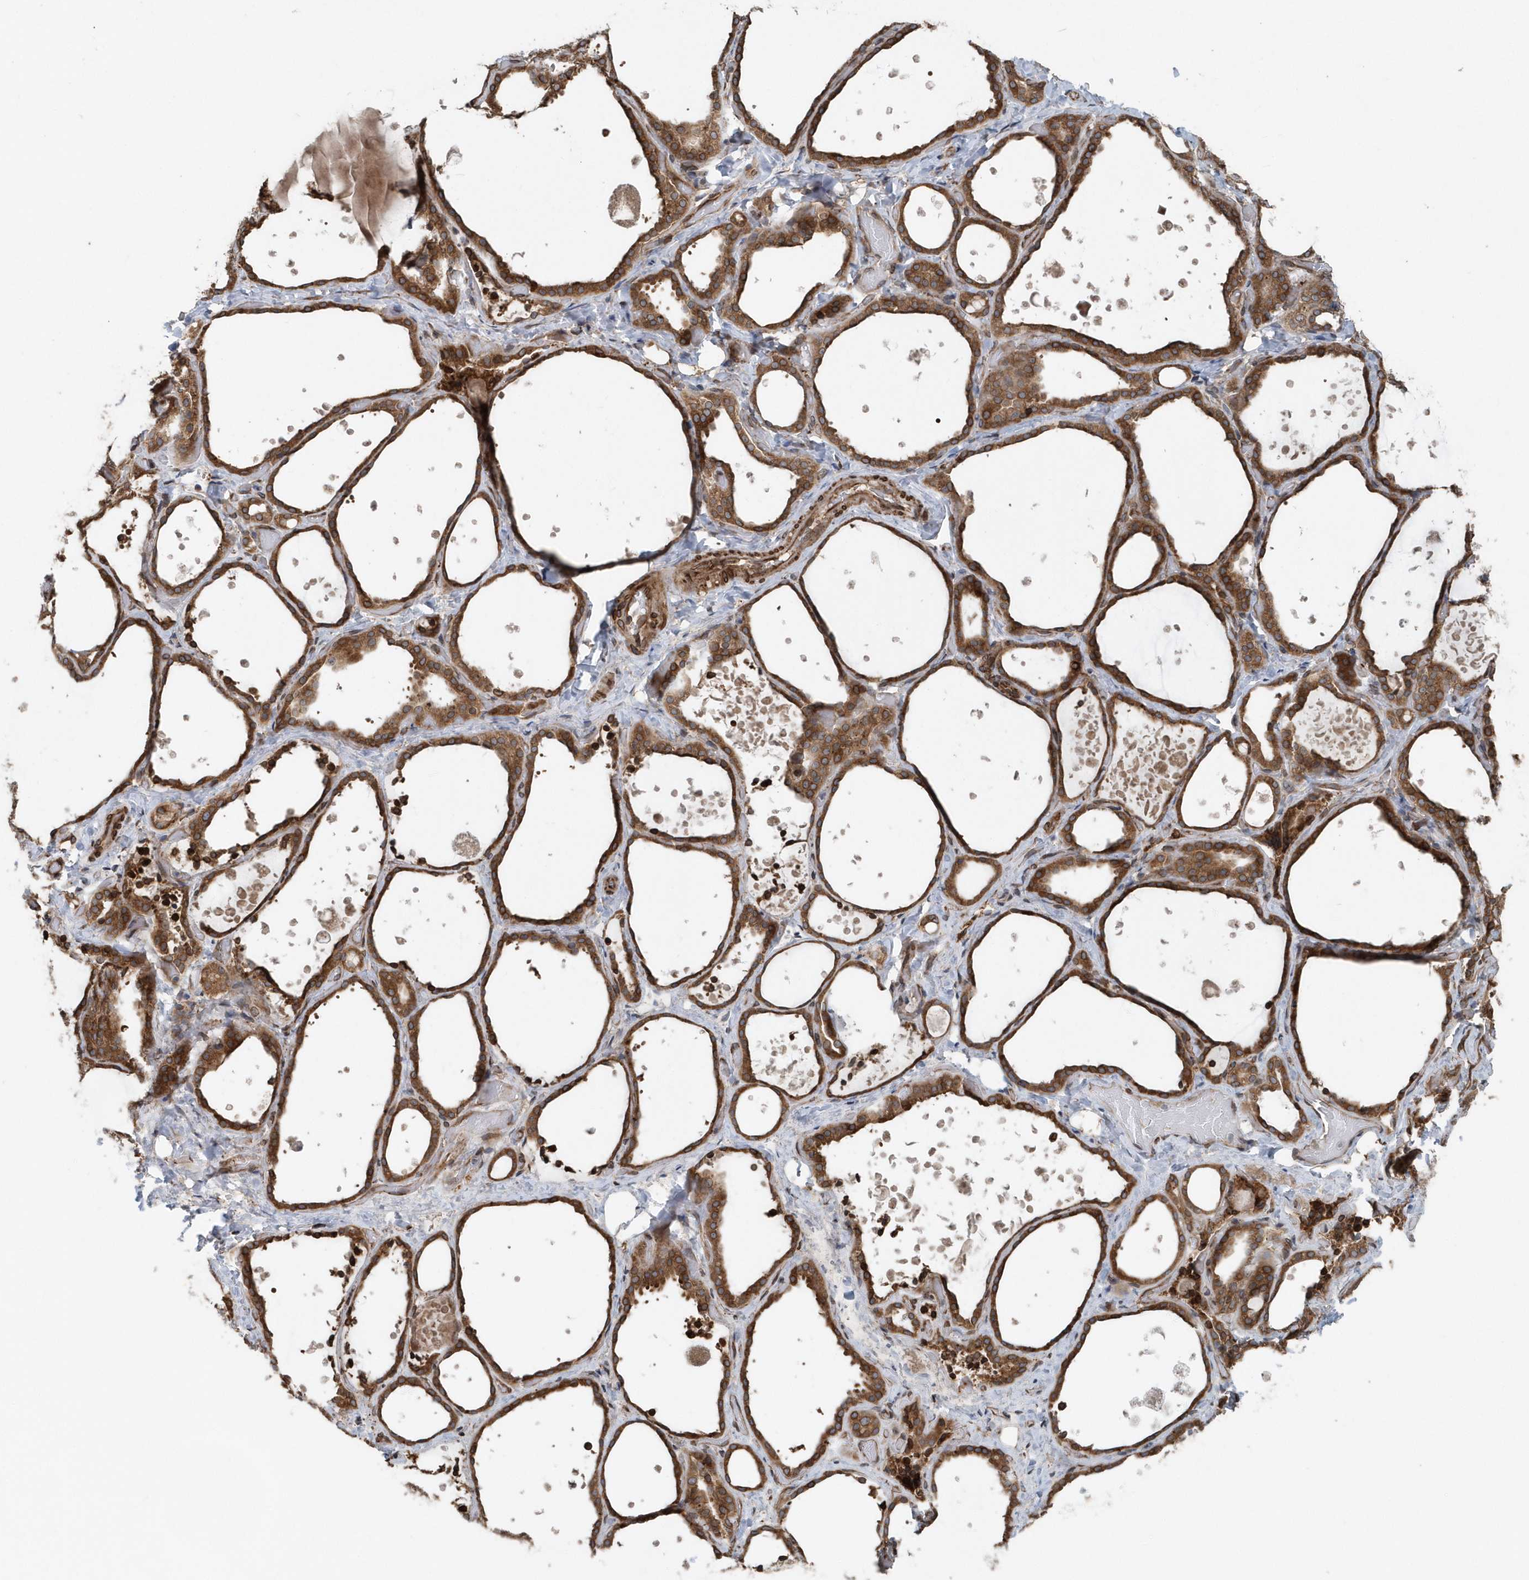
{"staining": {"intensity": "strong", "quantity": ">75%", "location": "cytoplasmic/membranous"}, "tissue": "thyroid gland", "cell_type": "Glandular cells", "image_type": "normal", "snomed": [{"axis": "morphology", "description": "Normal tissue, NOS"}, {"axis": "topography", "description": "Thyroid gland"}], "caption": "Strong cytoplasmic/membranous expression is present in approximately >75% of glandular cells in benign thyroid gland.", "gene": "MCC", "patient": {"sex": "female", "age": 44}}